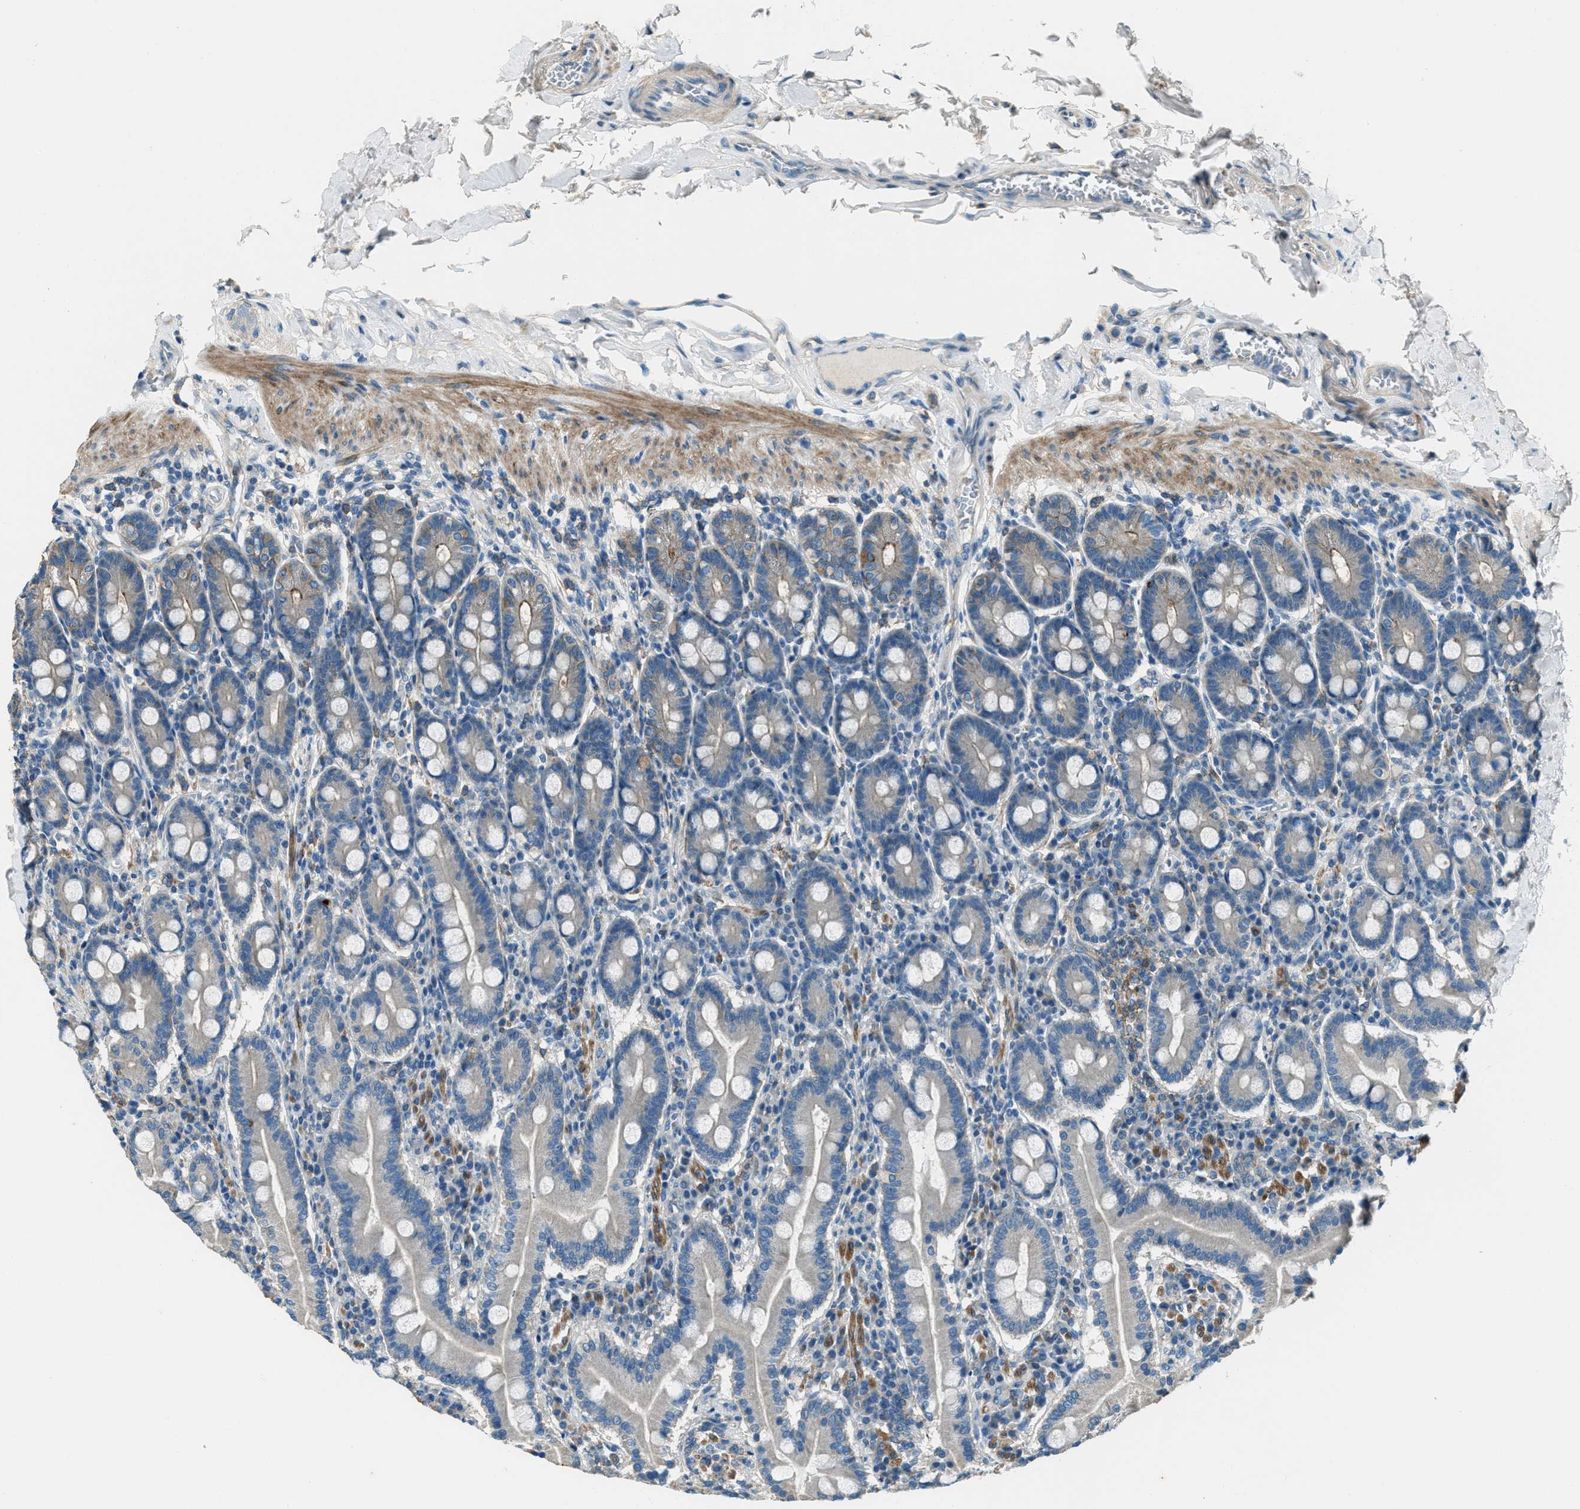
{"staining": {"intensity": "moderate", "quantity": "<25%", "location": "cytoplasmic/membranous"}, "tissue": "duodenum", "cell_type": "Glandular cells", "image_type": "normal", "snomed": [{"axis": "morphology", "description": "Normal tissue, NOS"}, {"axis": "topography", "description": "Duodenum"}], "caption": "DAB (3,3'-diaminobenzidine) immunohistochemical staining of normal duodenum shows moderate cytoplasmic/membranous protein positivity in about <25% of glandular cells.", "gene": "SVIL", "patient": {"sex": "male", "age": 50}}